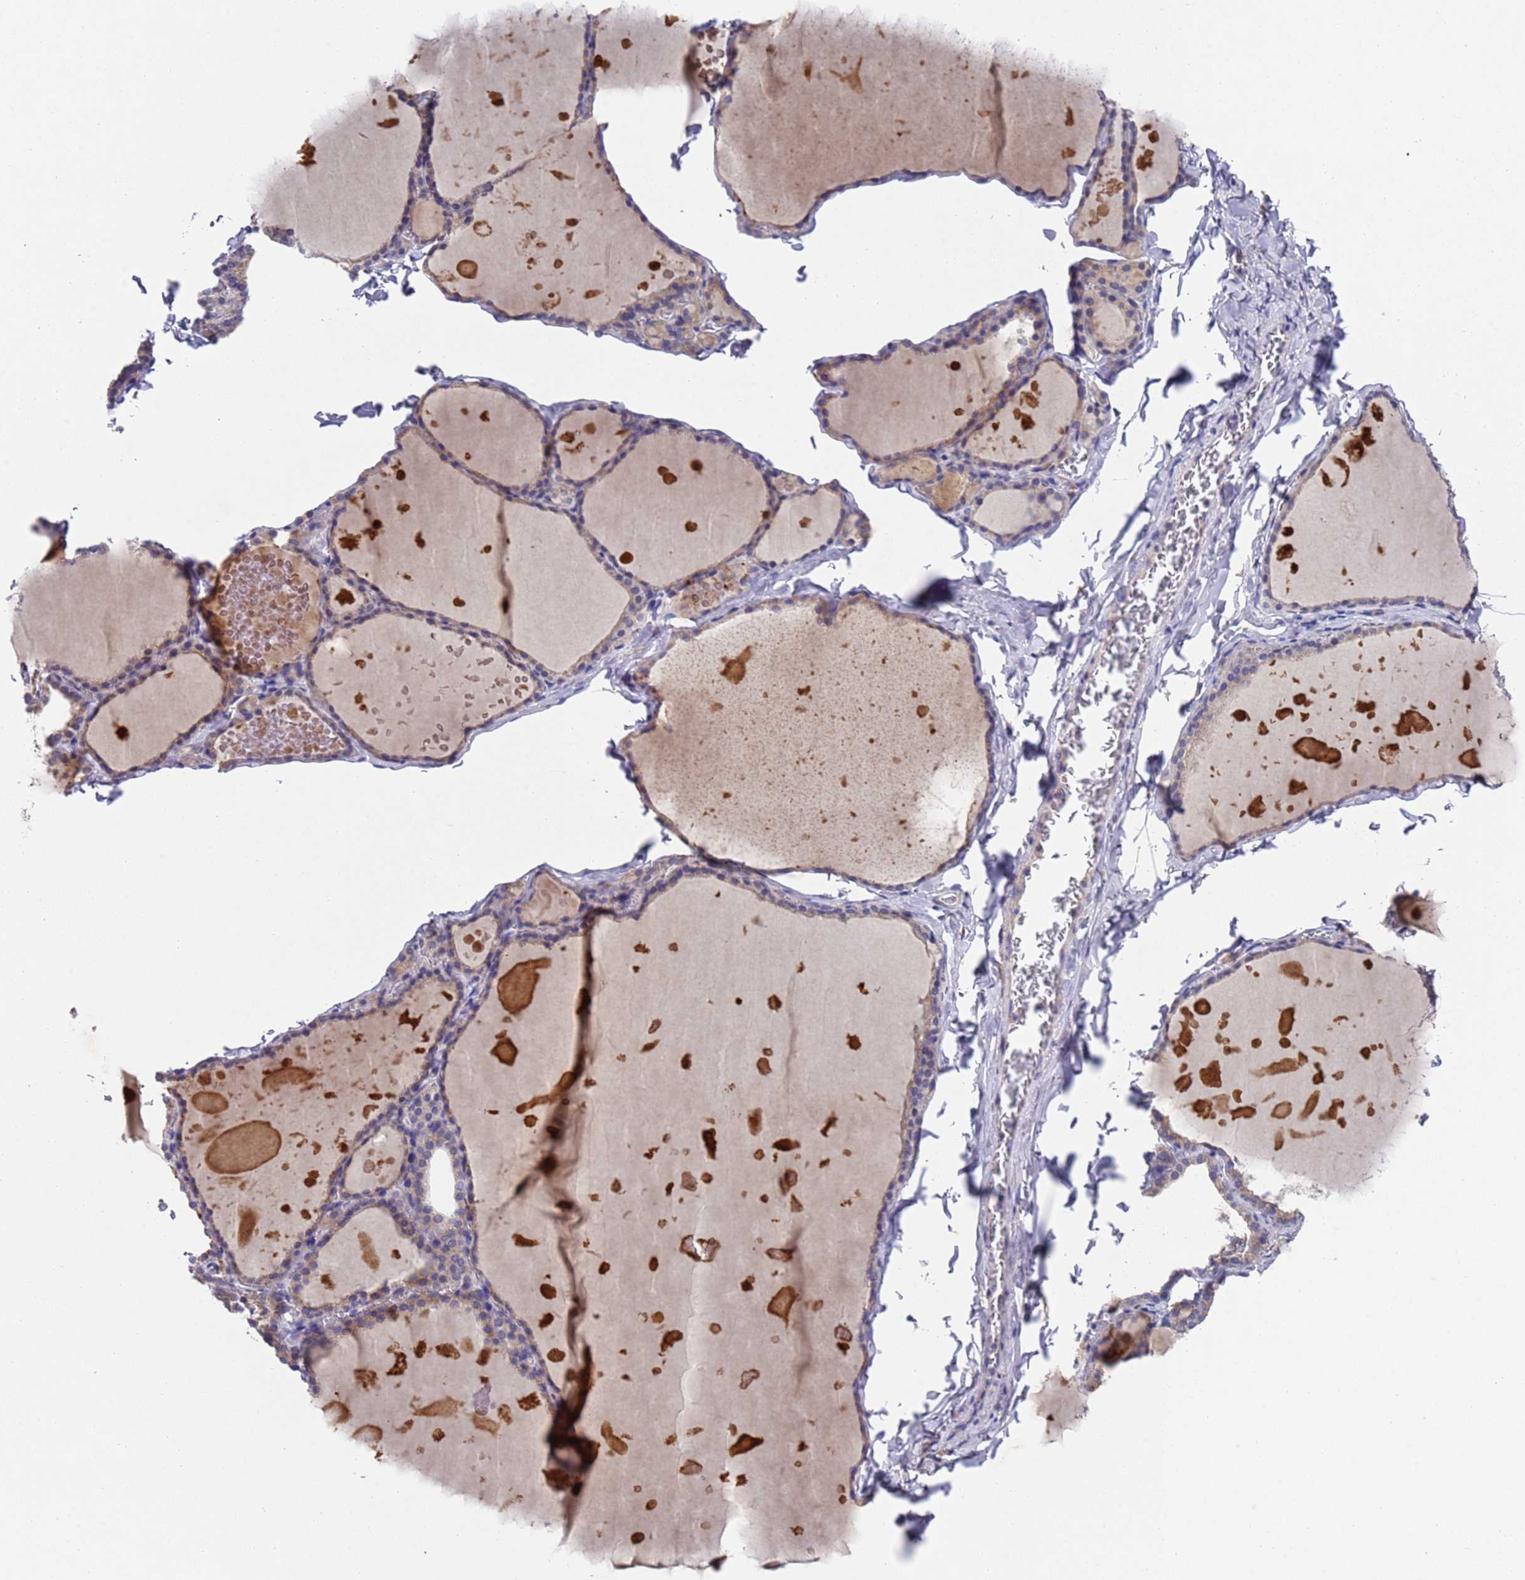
{"staining": {"intensity": "negative", "quantity": "none", "location": "none"}, "tissue": "thyroid gland", "cell_type": "Glandular cells", "image_type": "normal", "snomed": [{"axis": "morphology", "description": "Normal tissue, NOS"}, {"axis": "topography", "description": "Thyroid gland"}], "caption": "Immunohistochemistry histopathology image of benign human thyroid gland stained for a protein (brown), which reveals no positivity in glandular cells.", "gene": "DCAF12L1", "patient": {"sex": "male", "age": 56}}